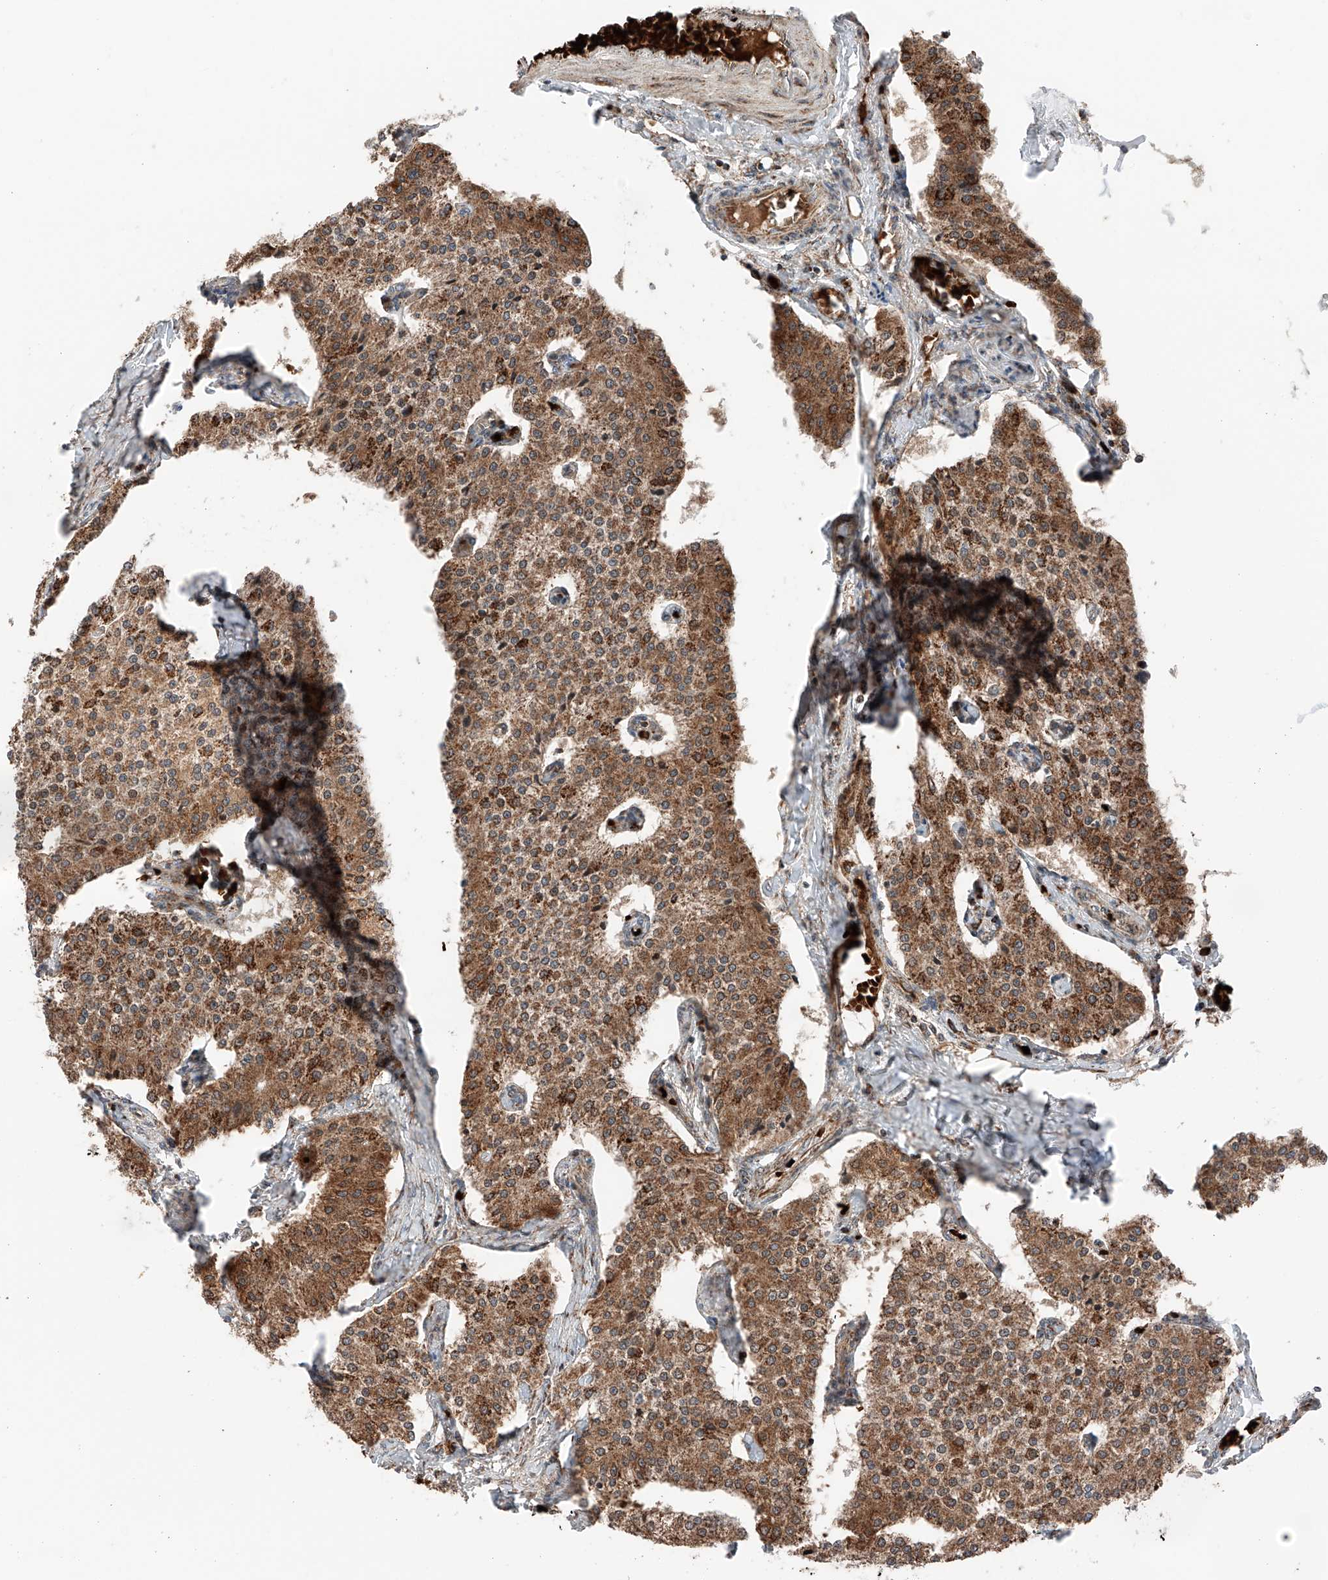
{"staining": {"intensity": "strong", "quantity": ">75%", "location": "cytoplasmic/membranous"}, "tissue": "carcinoid", "cell_type": "Tumor cells", "image_type": "cancer", "snomed": [{"axis": "morphology", "description": "Carcinoid, malignant, NOS"}, {"axis": "topography", "description": "Colon"}], "caption": "A high amount of strong cytoplasmic/membranous expression is identified in about >75% of tumor cells in carcinoid tissue.", "gene": "ZSCAN29", "patient": {"sex": "female", "age": 52}}